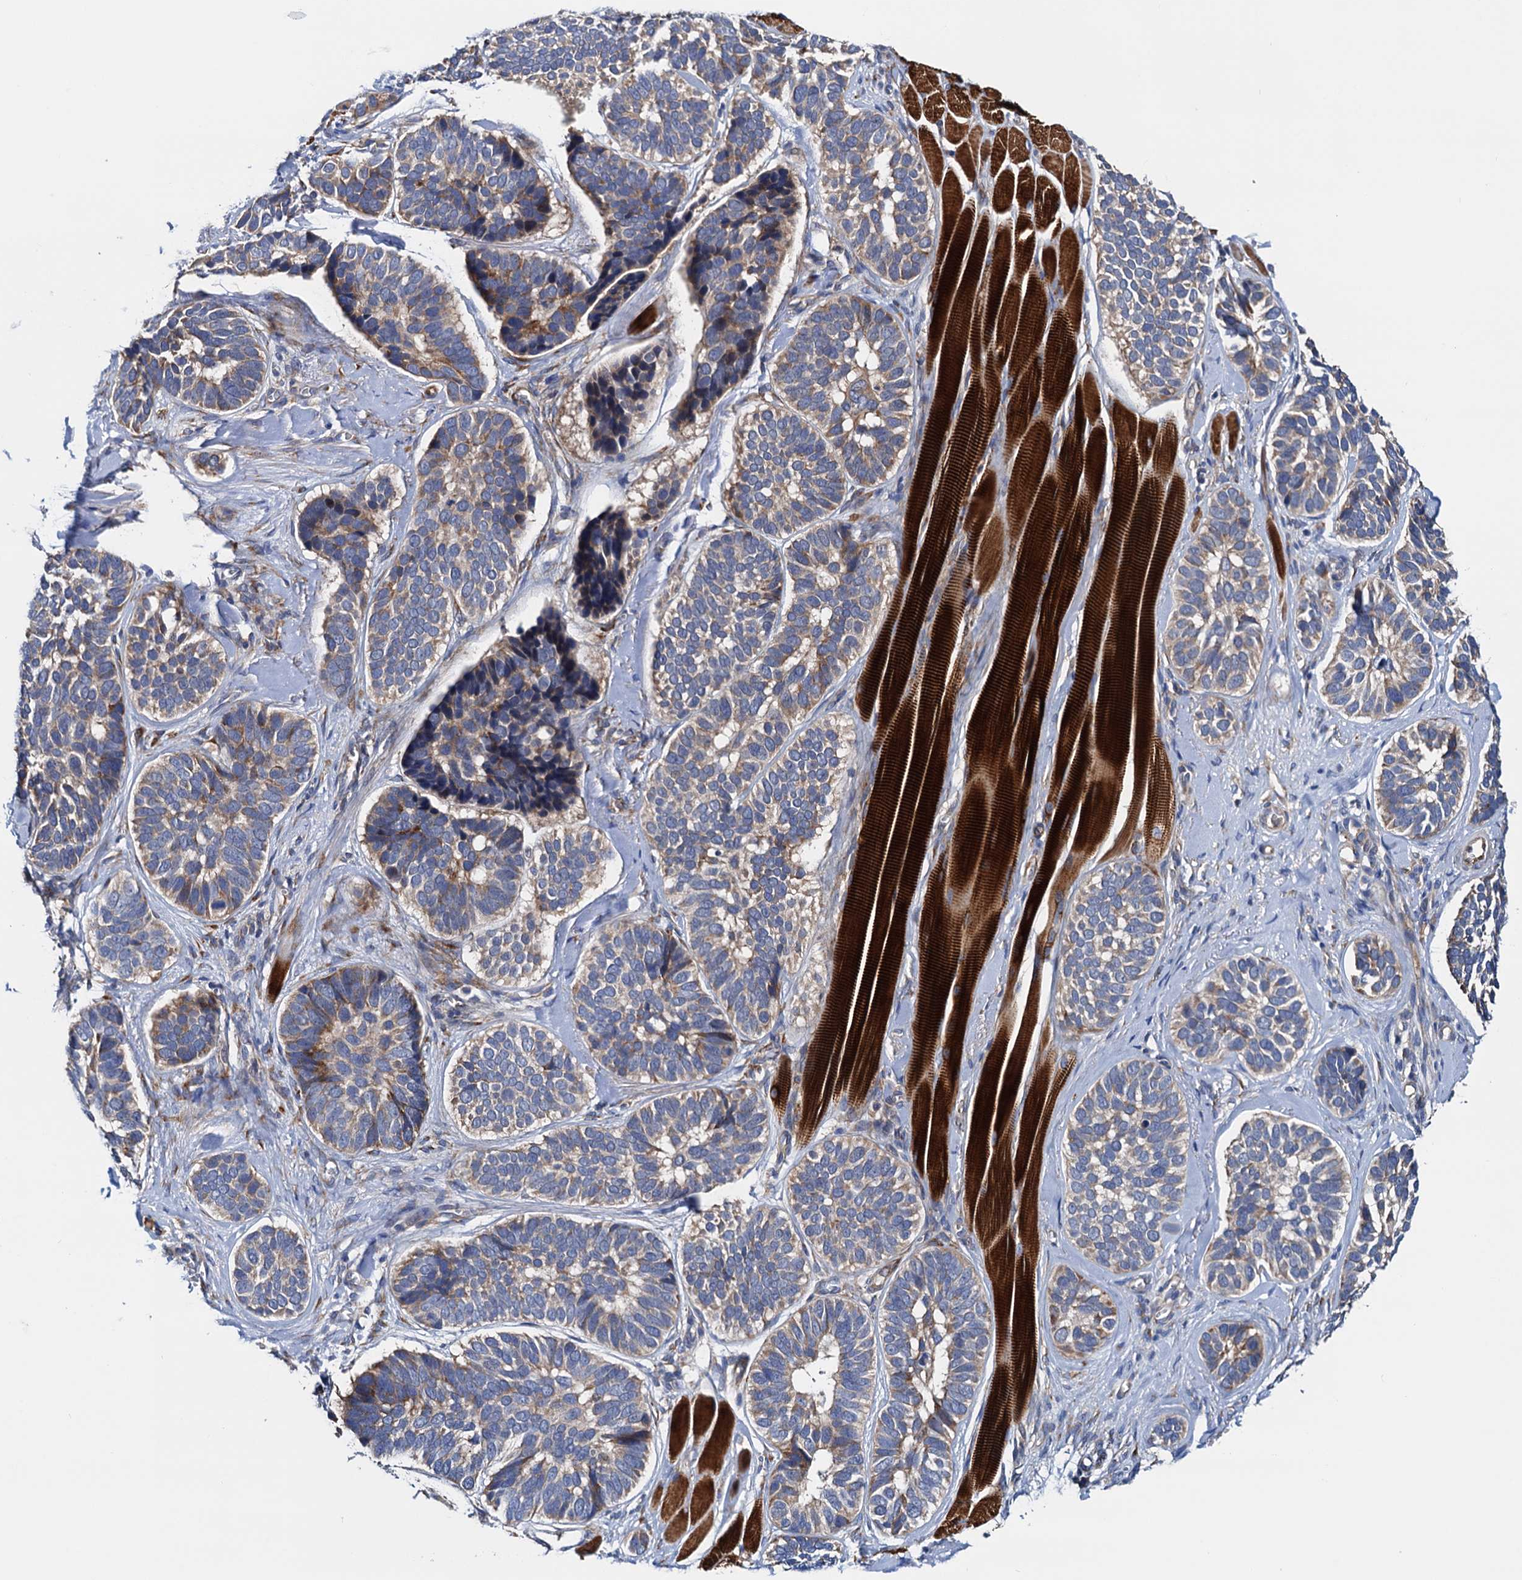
{"staining": {"intensity": "moderate", "quantity": "25%-75%", "location": "cytoplasmic/membranous"}, "tissue": "skin cancer", "cell_type": "Tumor cells", "image_type": "cancer", "snomed": [{"axis": "morphology", "description": "Basal cell carcinoma"}, {"axis": "topography", "description": "Skin"}], "caption": "IHC photomicrograph of basal cell carcinoma (skin) stained for a protein (brown), which demonstrates medium levels of moderate cytoplasmic/membranous expression in approximately 25%-75% of tumor cells.", "gene": "RASSF9", "patient": {"sex": "male", "age": 62}}